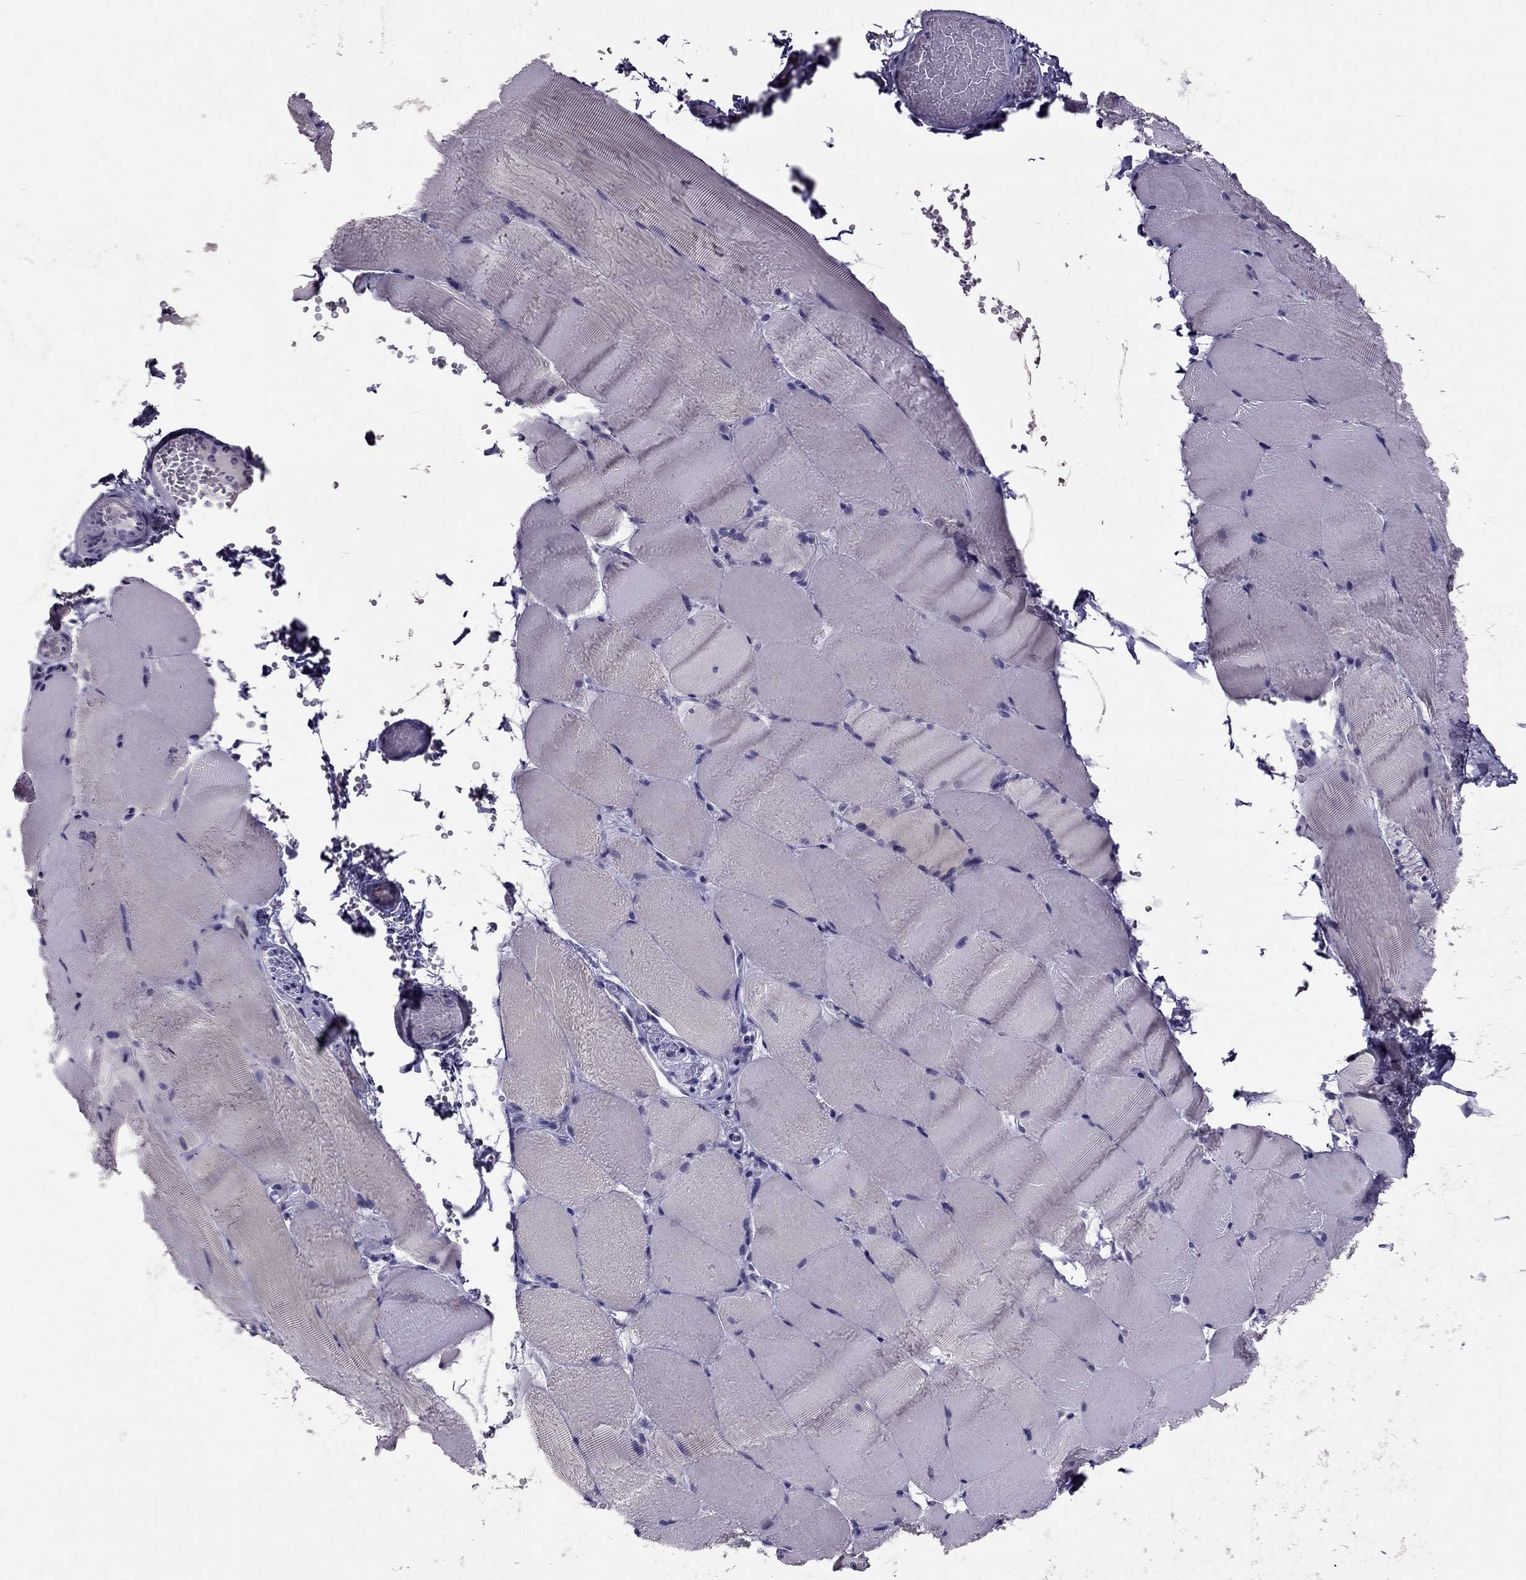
{"staining": {"intensity": "negative", "quantity": "none", "location": "none"}, "tissue": "skeletal muscle", "cell_type": "Myocytes", "image_type": "normal", "snomed": [{"axis": "morphology", "description": "Normal tissue, NOS"}, {"axis": "topography", "description": "Skeletal muscle"}], "caption": "Immunohistochemistry (IHC) of benign human skeletal muscle exhibits no expression in myocytes.", "gene": "RHO", "patient": {"sex": "female", "age": 37}}